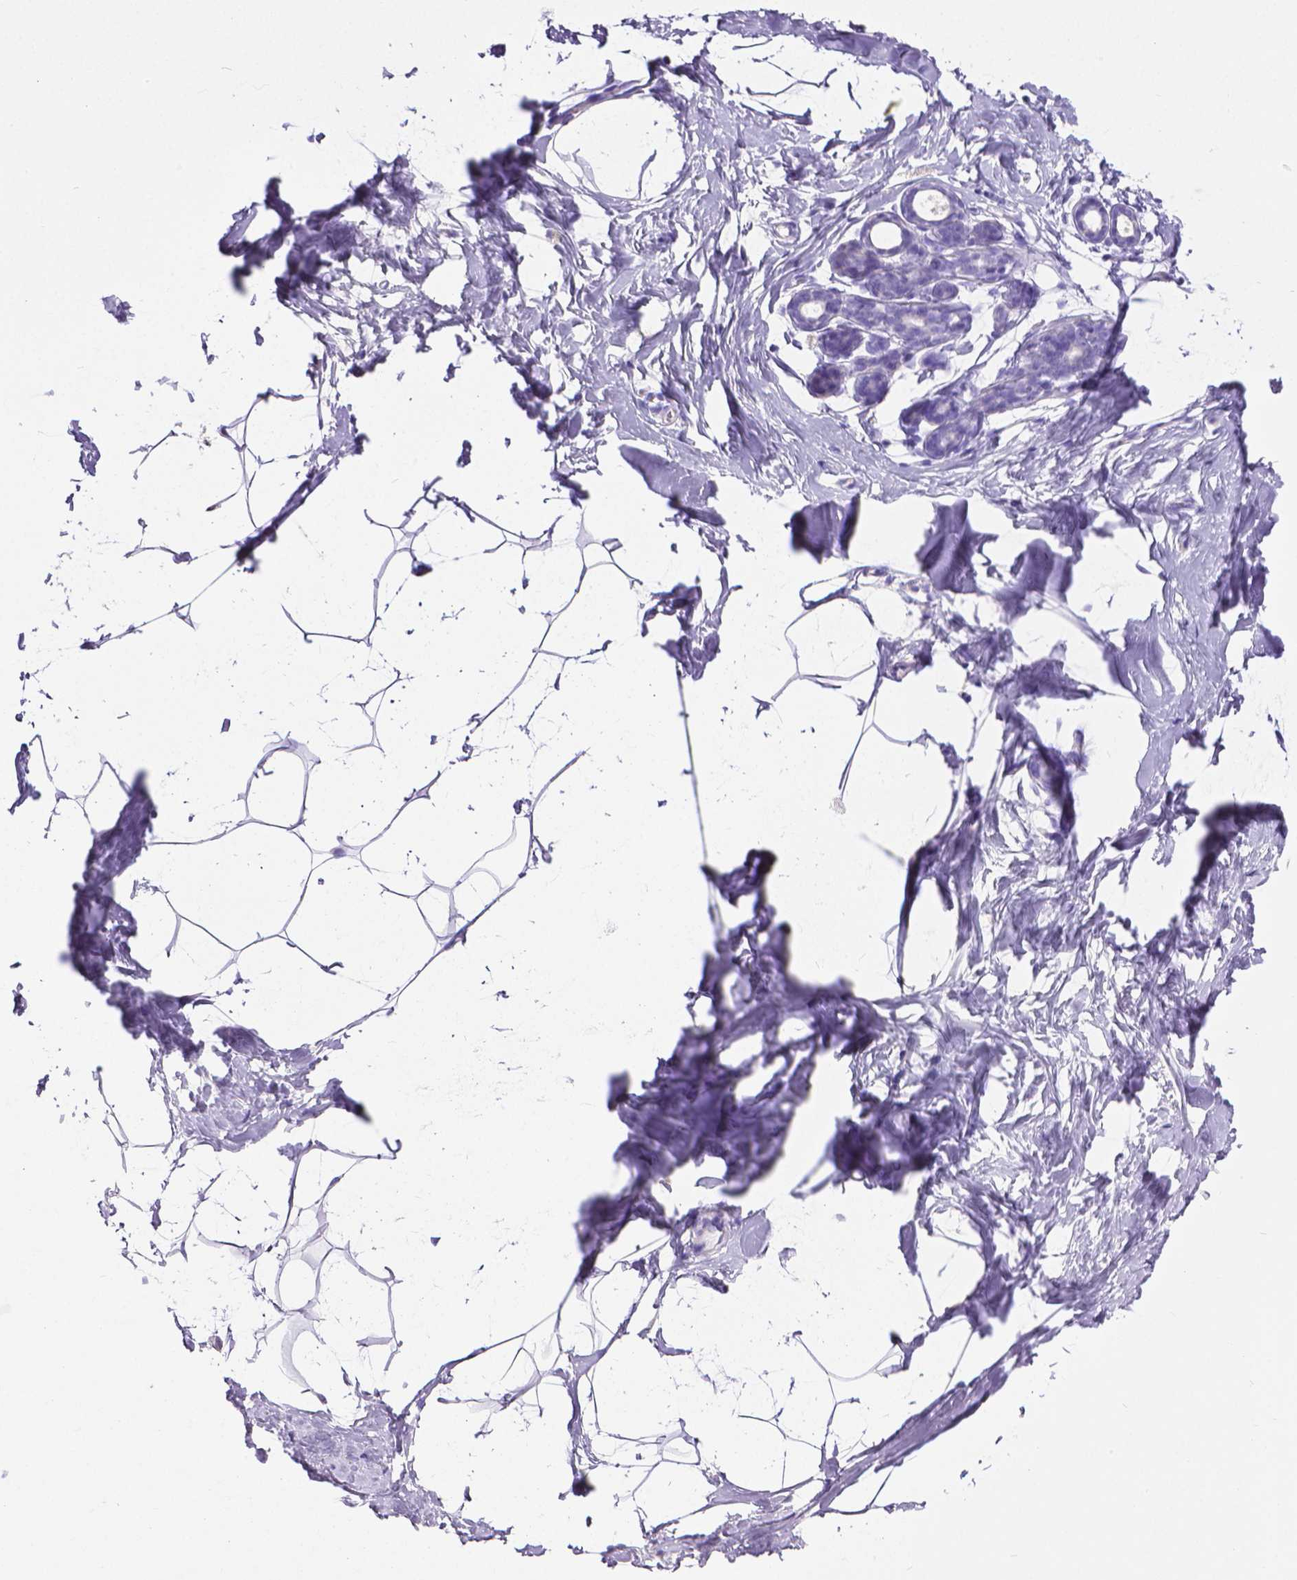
{"staining": {"intensity": "negative", "quantity": "none", "location": "none"}, "tissue": "breast", "cell_type": "Adipocytes", "image_type": "normal", "snomed": [{"axis": "morphology", "description": "Normal tissue, NOS"}, {"axis": "topography", "description": "Breast"}], "caption": "An immunohistochemistry image of unremarkable breast is shown. There is no staining in adipocytes of breast.", "gene": "MMP9", "patient": {"sex": "female", "age": 32}}